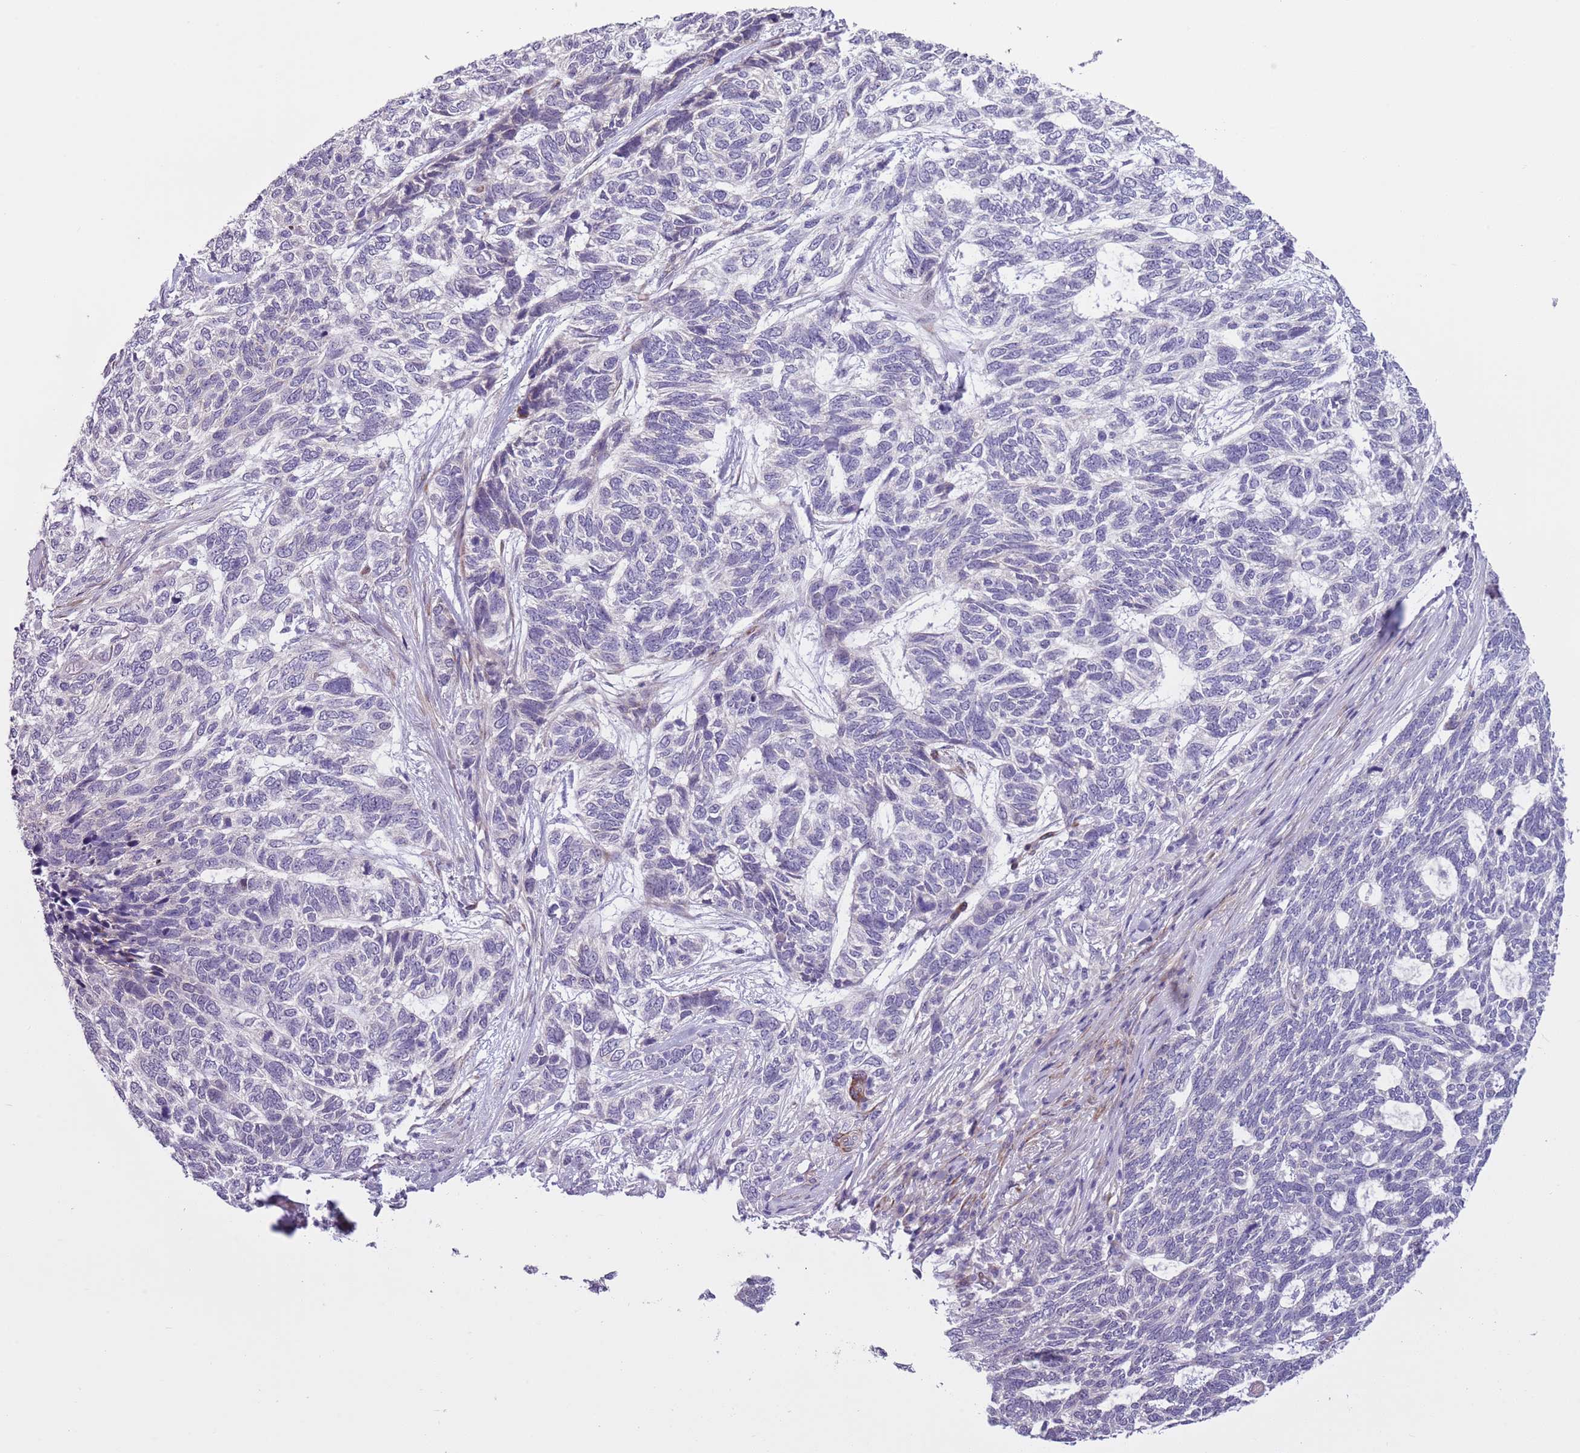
{"staining": {"intensity": "negative", "quantity": "none", "location": "none"}, "tissue": "skin cancer", "cell_type": "Tumor cells", "image_type": "cancer", "snomed": [{"axis": "morphology", "description": "Basal cell carcinoma"}, {"axis": "topography", "description": "Skin"}], "caption": "This histopathology image is of skin basal cell carcinoma stained with immunohistochemistry (IHC) to label a protein in brown with the nuclei are counter-stained blue. There is no positivity in tumor cells.", "gene": "MRPL32", "patient": {"sex": "female", "age": 65}}